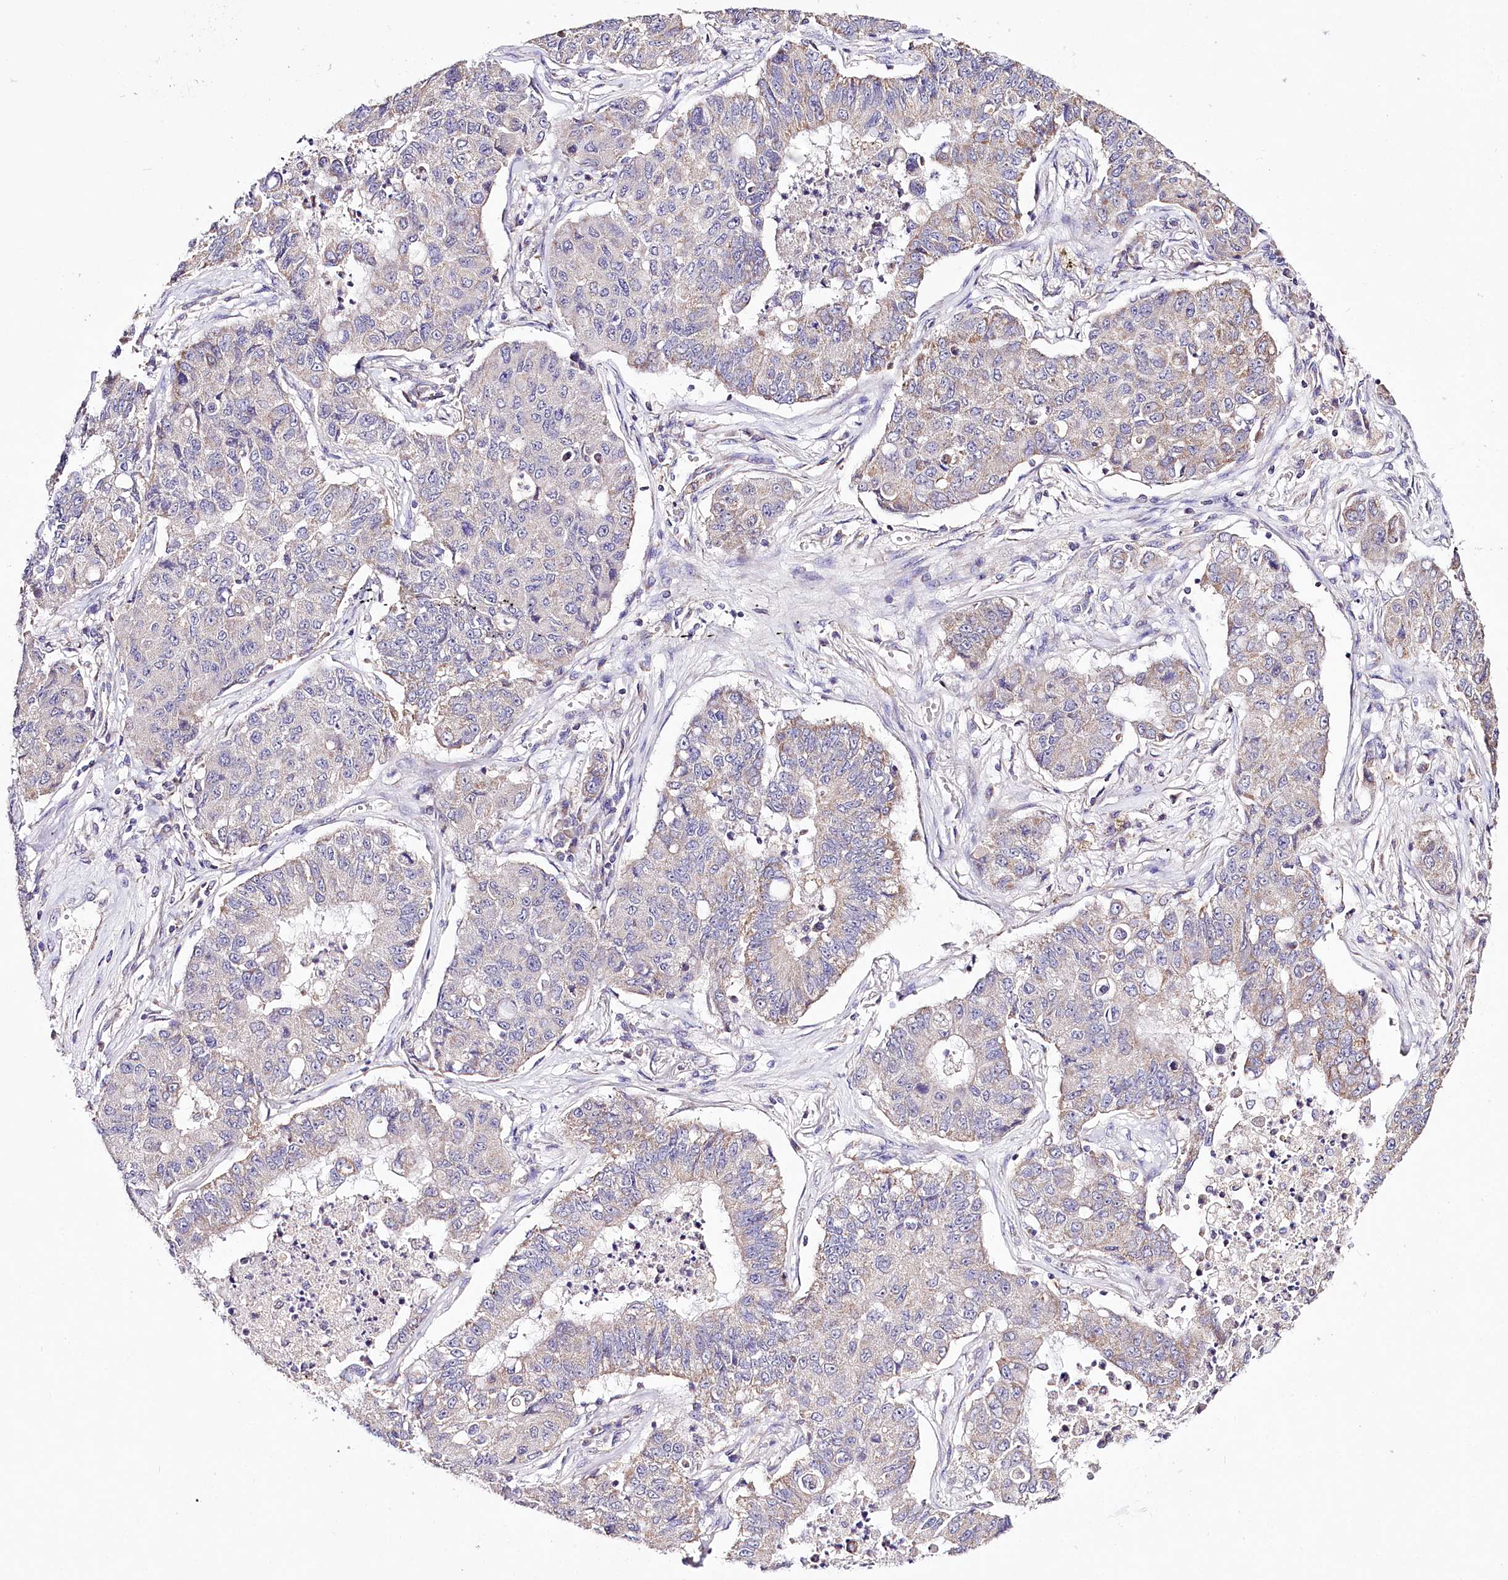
{"staining": {"intensity": "weak", "quantity": "<25%", "location": "cytoplasmic/membranous"}, "tissue": "lung cancer", "cell_type": "Tumor cells", "image_type": "cancer", "snomed": [{"axis": "morphology", "description": "Squamous cell carcinoma, NOS"}, {"axis": "topography", "description": "Lung"}], "caption": "Lung squamous cell carcinoma was stained to show a protein in brown. There is no significant staining in tumor cells.", "gene": "ATE1", "patient": {"sex": "male", "age": 74}}